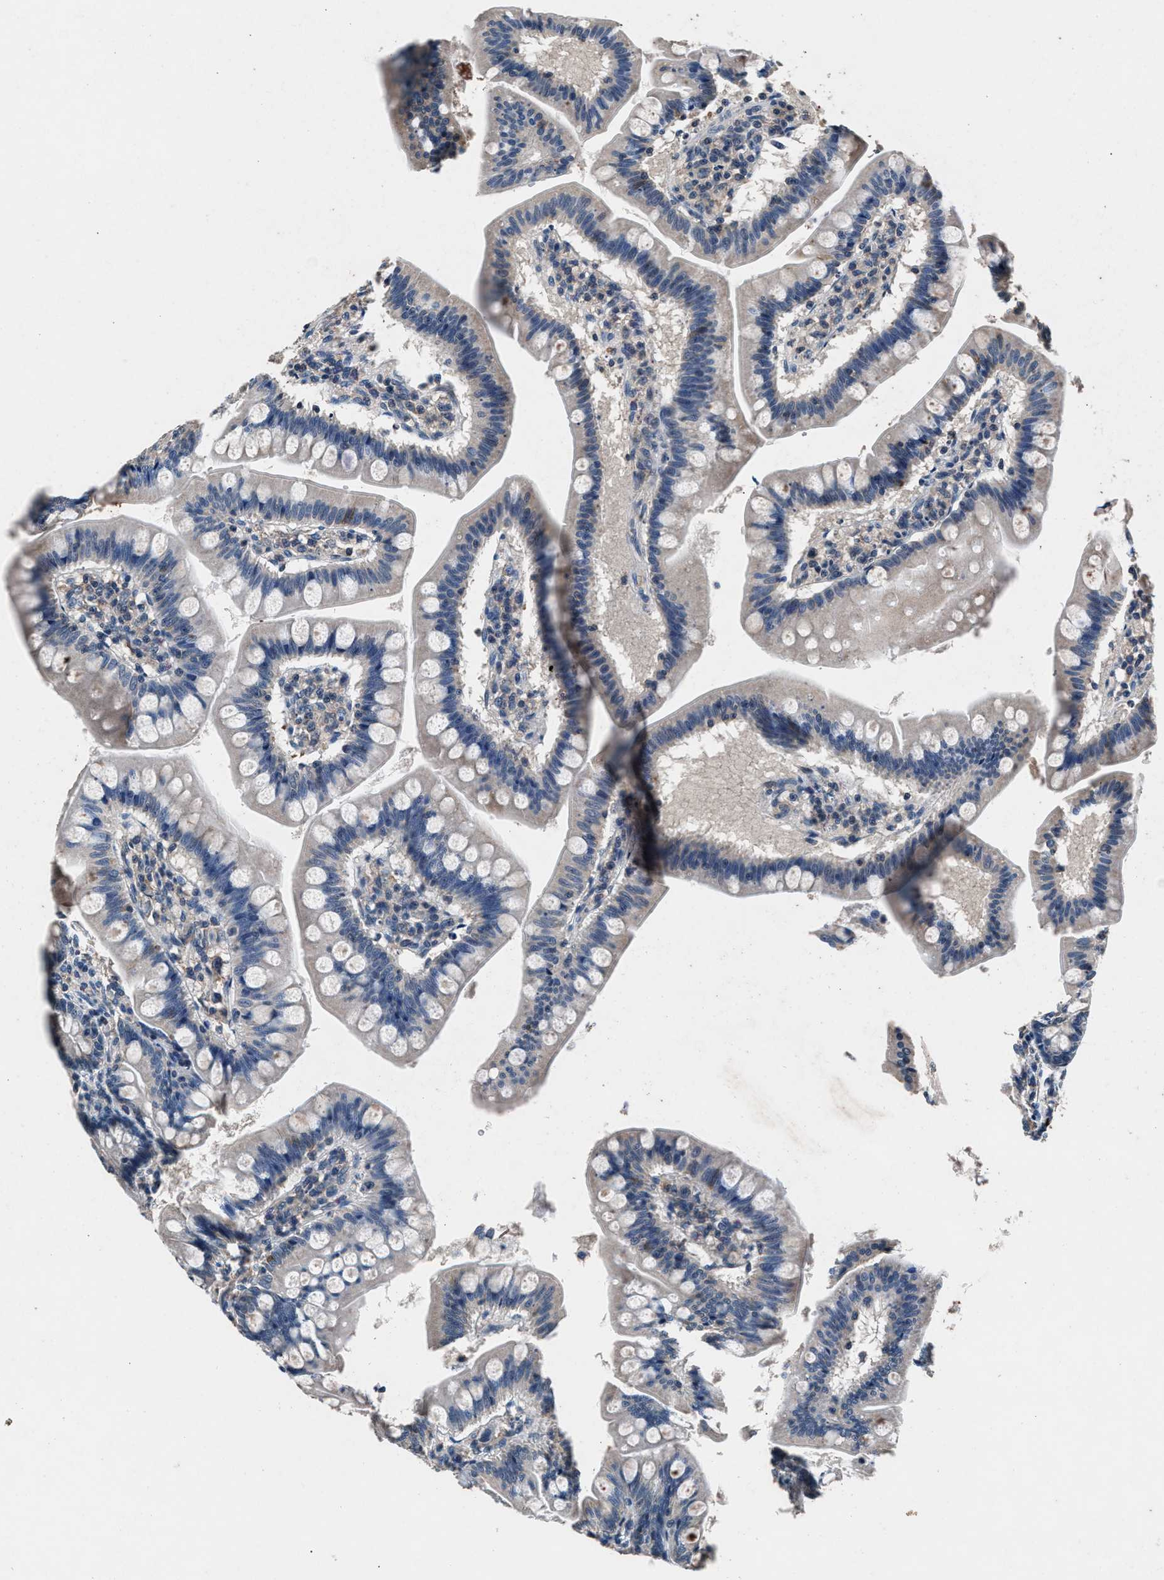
{"staining": {"intensity": "weak", "quantity": "<25%", "location": "cytoplasmic/membranous"}, "tissue": "small intestine", "cell_type": "Glandular cells", "image_type": "normal", "snomed": [{"axis": "morphology", "description": "Normal tissue, NOS"}, {"axis": "topography", "description": "Small intestine"}], "caption": "This histopathology image is of benign small intestine stained with IHC to label a protein in brown with the nuclei are counter-stained blue. There is no positivity in glandular cells. (Stains: DAB immunohistochemistry (IHC) with hematoxylin counter stain, Microscopy: brightfield microscopy at high magnification).", "gene": "DENND6B", "patient": {"sex": "male", "age": 7}}